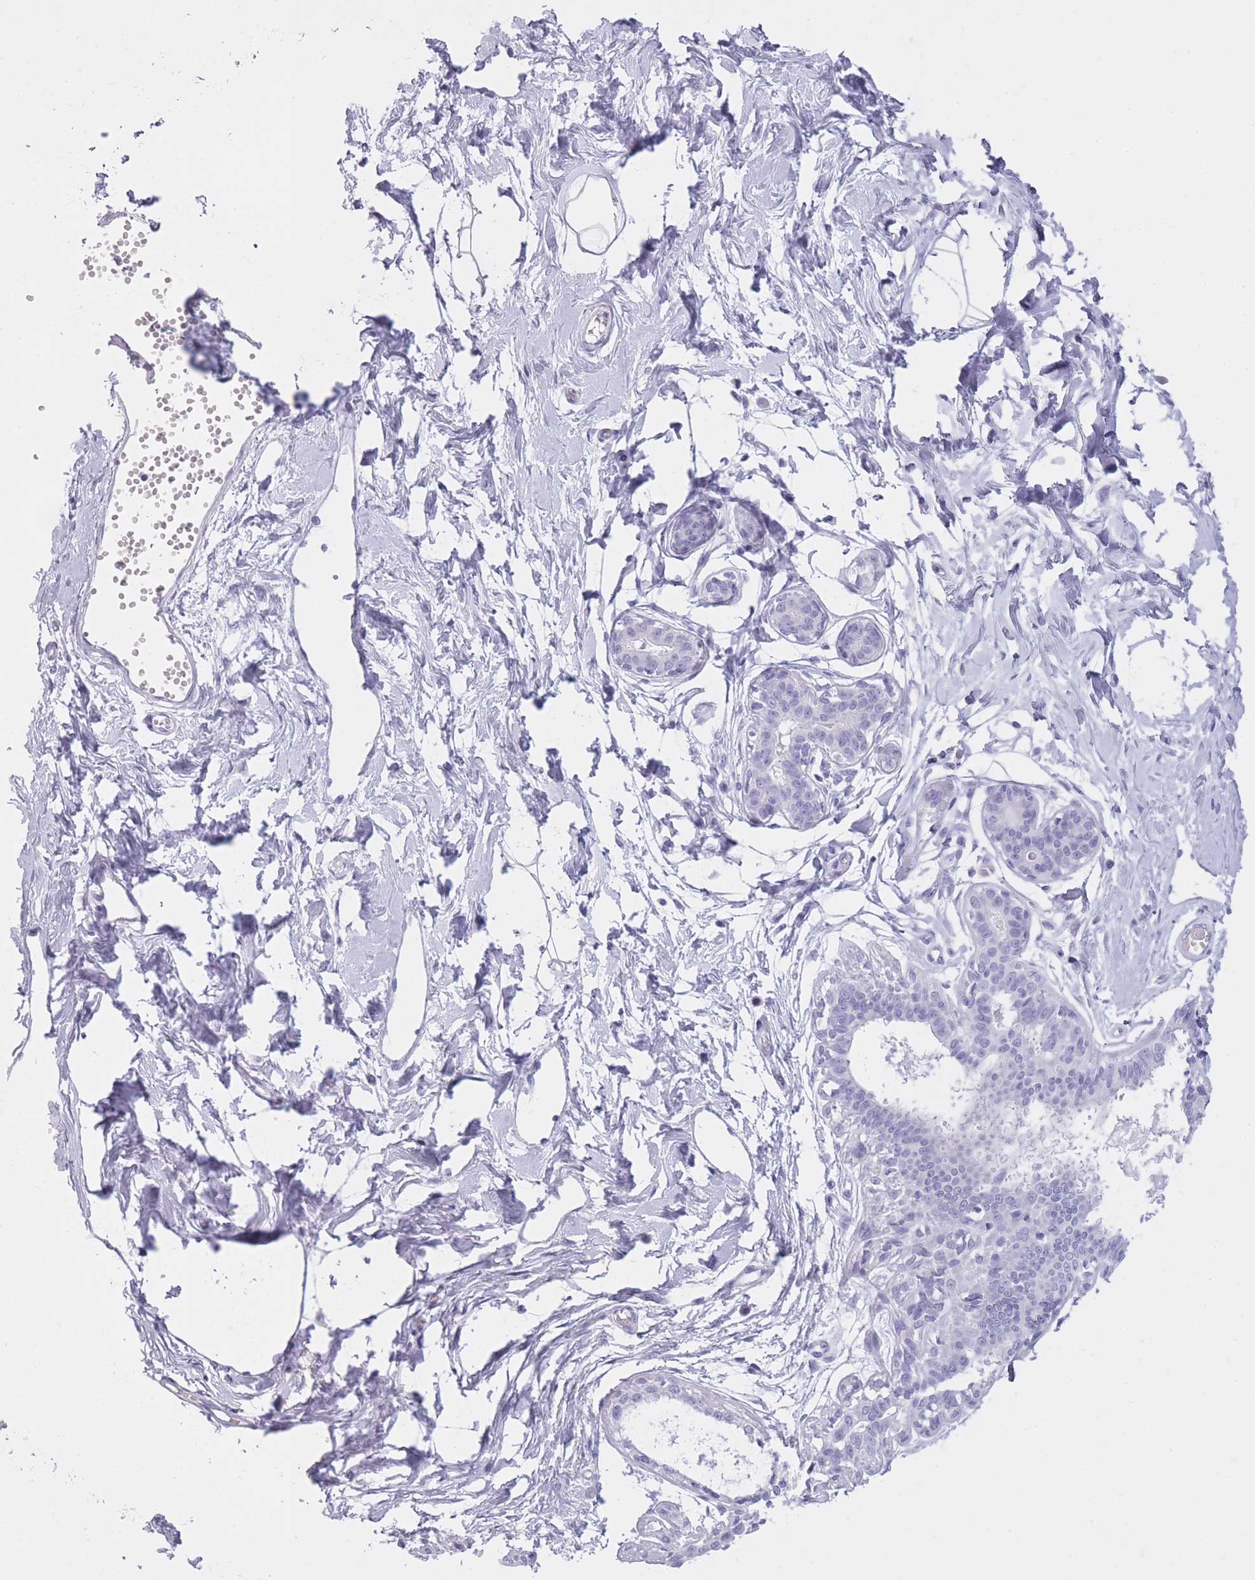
{"staining": {"intensity": "negative", "quantity": "none", "location": "none"}, "tissue": "breast", "cell_type": "Adipocytes", "image_type": "normal", "snomed": [{"axis": "morphology", "description": "Normal tissue, NOS"}, {"axis": "topography", "description": "Breast"}], "caption": "The immunohistochemistry histopathology image has no significant staining in adipocytes of breast. Nuclei are stained in blue.", "gene": "GOLGA6A", "patient": {"sex": "female", "age": 45}}